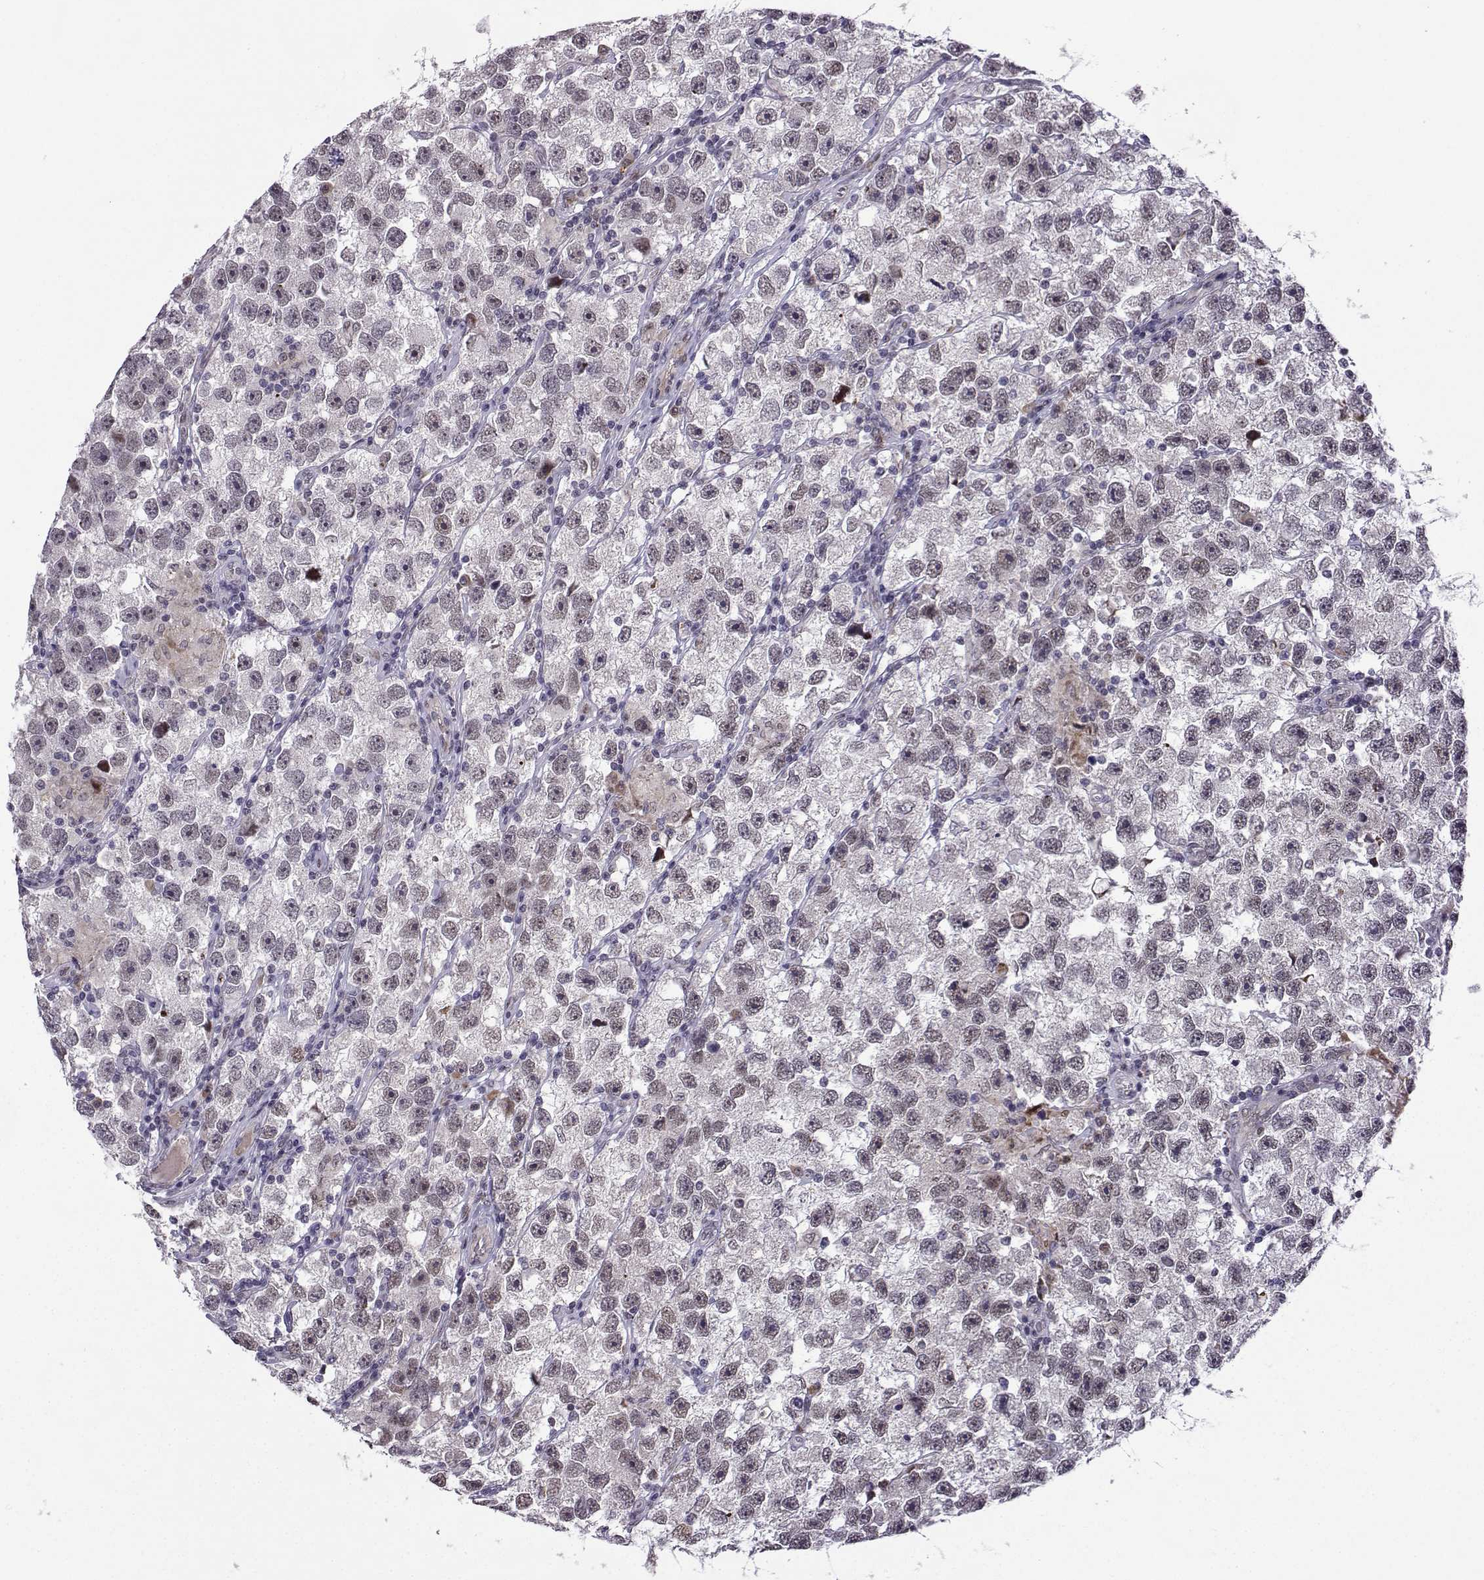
{"staining": {"intensity": "negative", "quantity": "none", "location": "none"}, "tissue": "testis cancer", "cell_type": "Tumor cells", "image_type": "cancer", "snomed": [{"axis": "morphology", "description": "Seminoma, NOS"}, {"axis": "topography", "description": "Testis"}], "caption": "This is an immunohistochemistry image of testis cancer (seminoma). There is no expression in tumor cells.", "gene": "FGF3", "patient": {"sex": "male", "age": 26}}